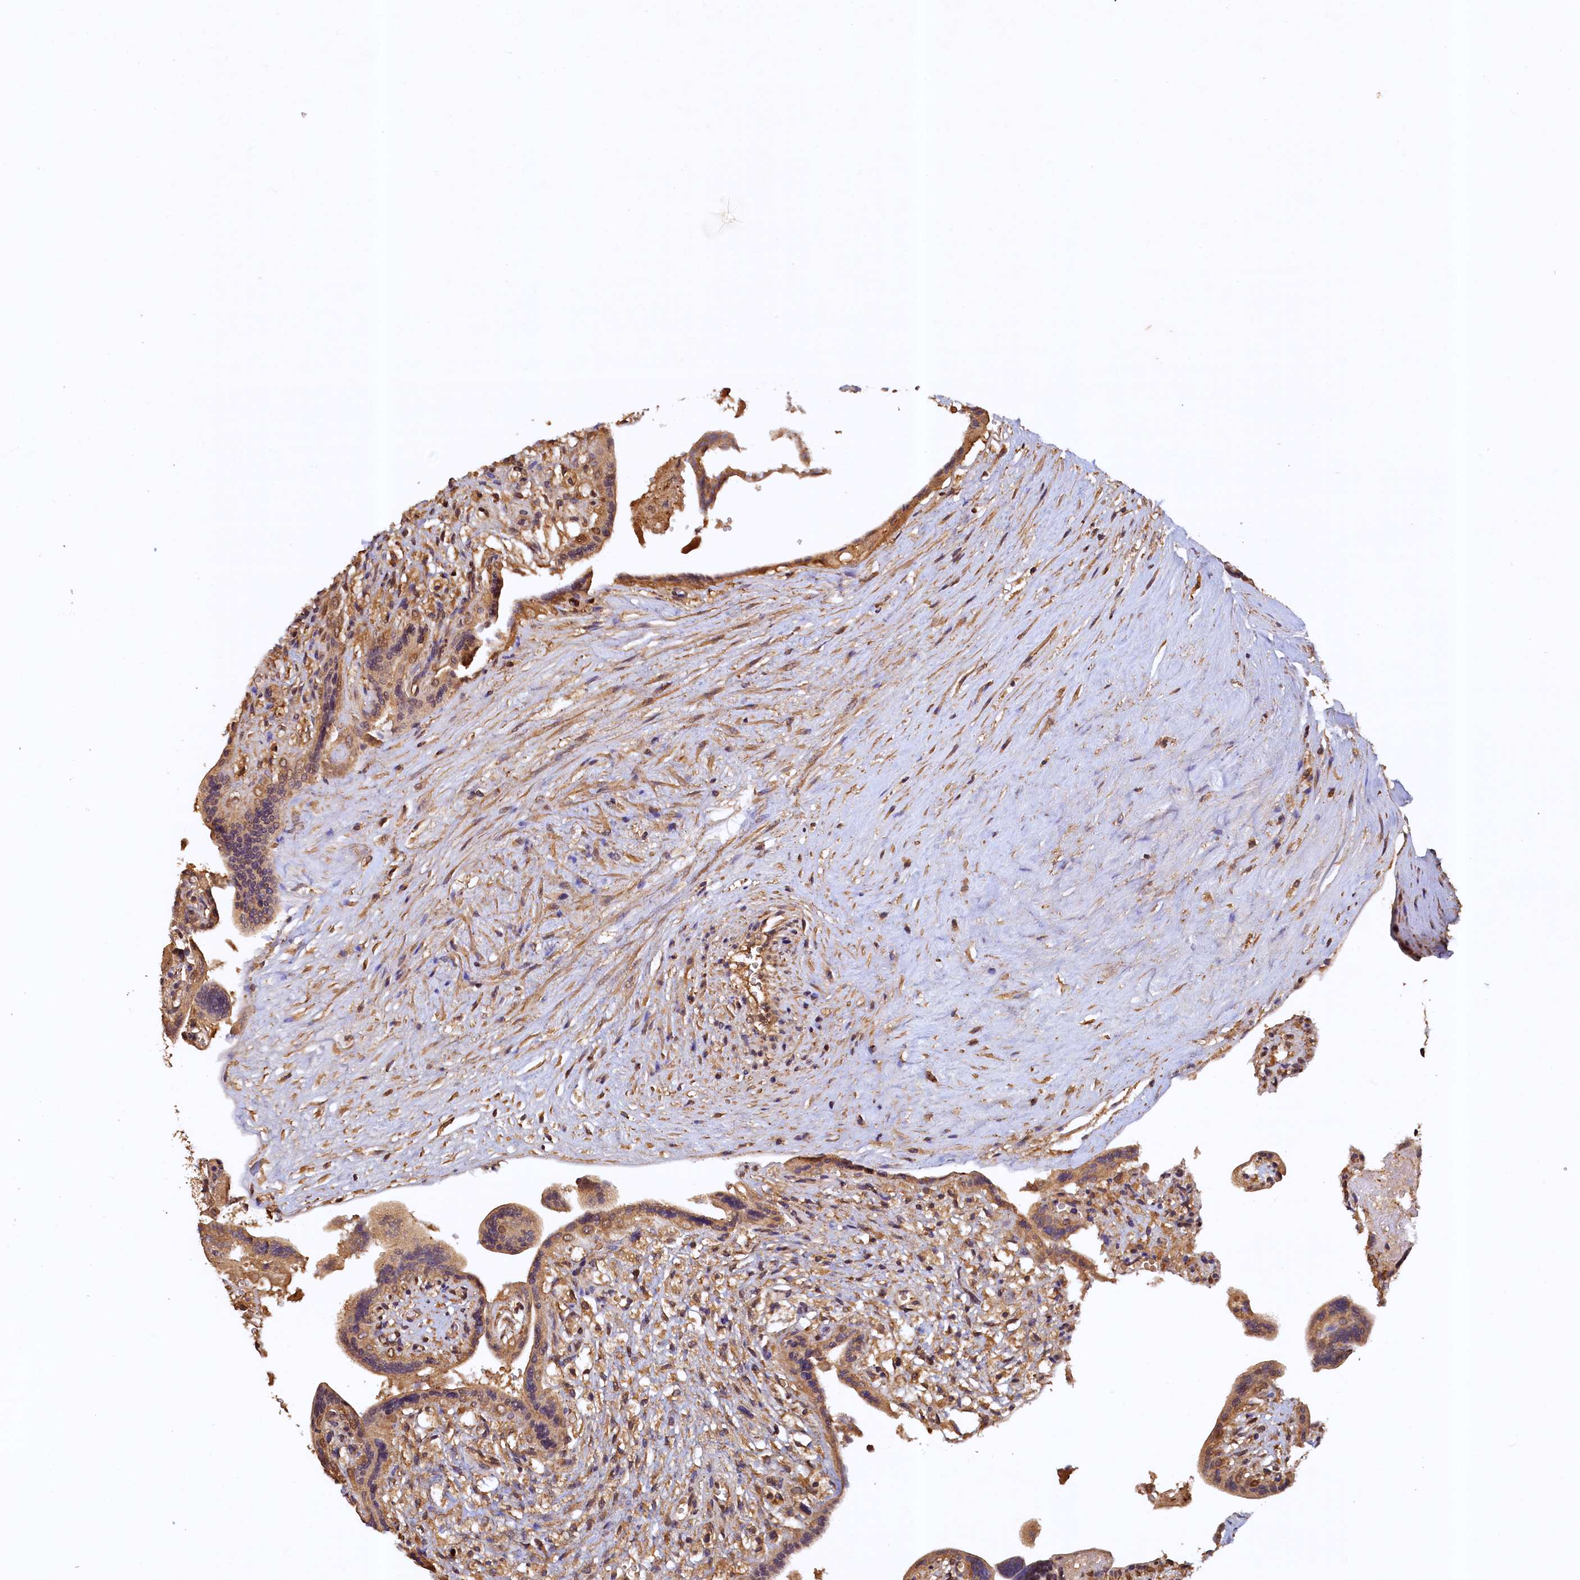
{"staining": {"intensity": "moderate", "quantity": ">75%", "location": "cytoplasmic/membranous,nuclear"}, "tissue": "placenta", "cell_type": "Trophoblastic cells", "image_type": "normal", "snomed": [{"axis": "morphology", "description": "Normal tissue, NOS"}, {"axis": "topography", "description": "Placenta"}], "caption": "IHC of benign placenta demonstrates medium levels of moderate cytoplasmic/membranous,nuclear expression in approximately >75% of trophoblastic cells. (DAB (3,3'-diaminobenzidine) IHC, brown staining for protein, blue staining for nuclei).", "gene": "UBL7", "patient": {"sex": "female", "age": 37}}